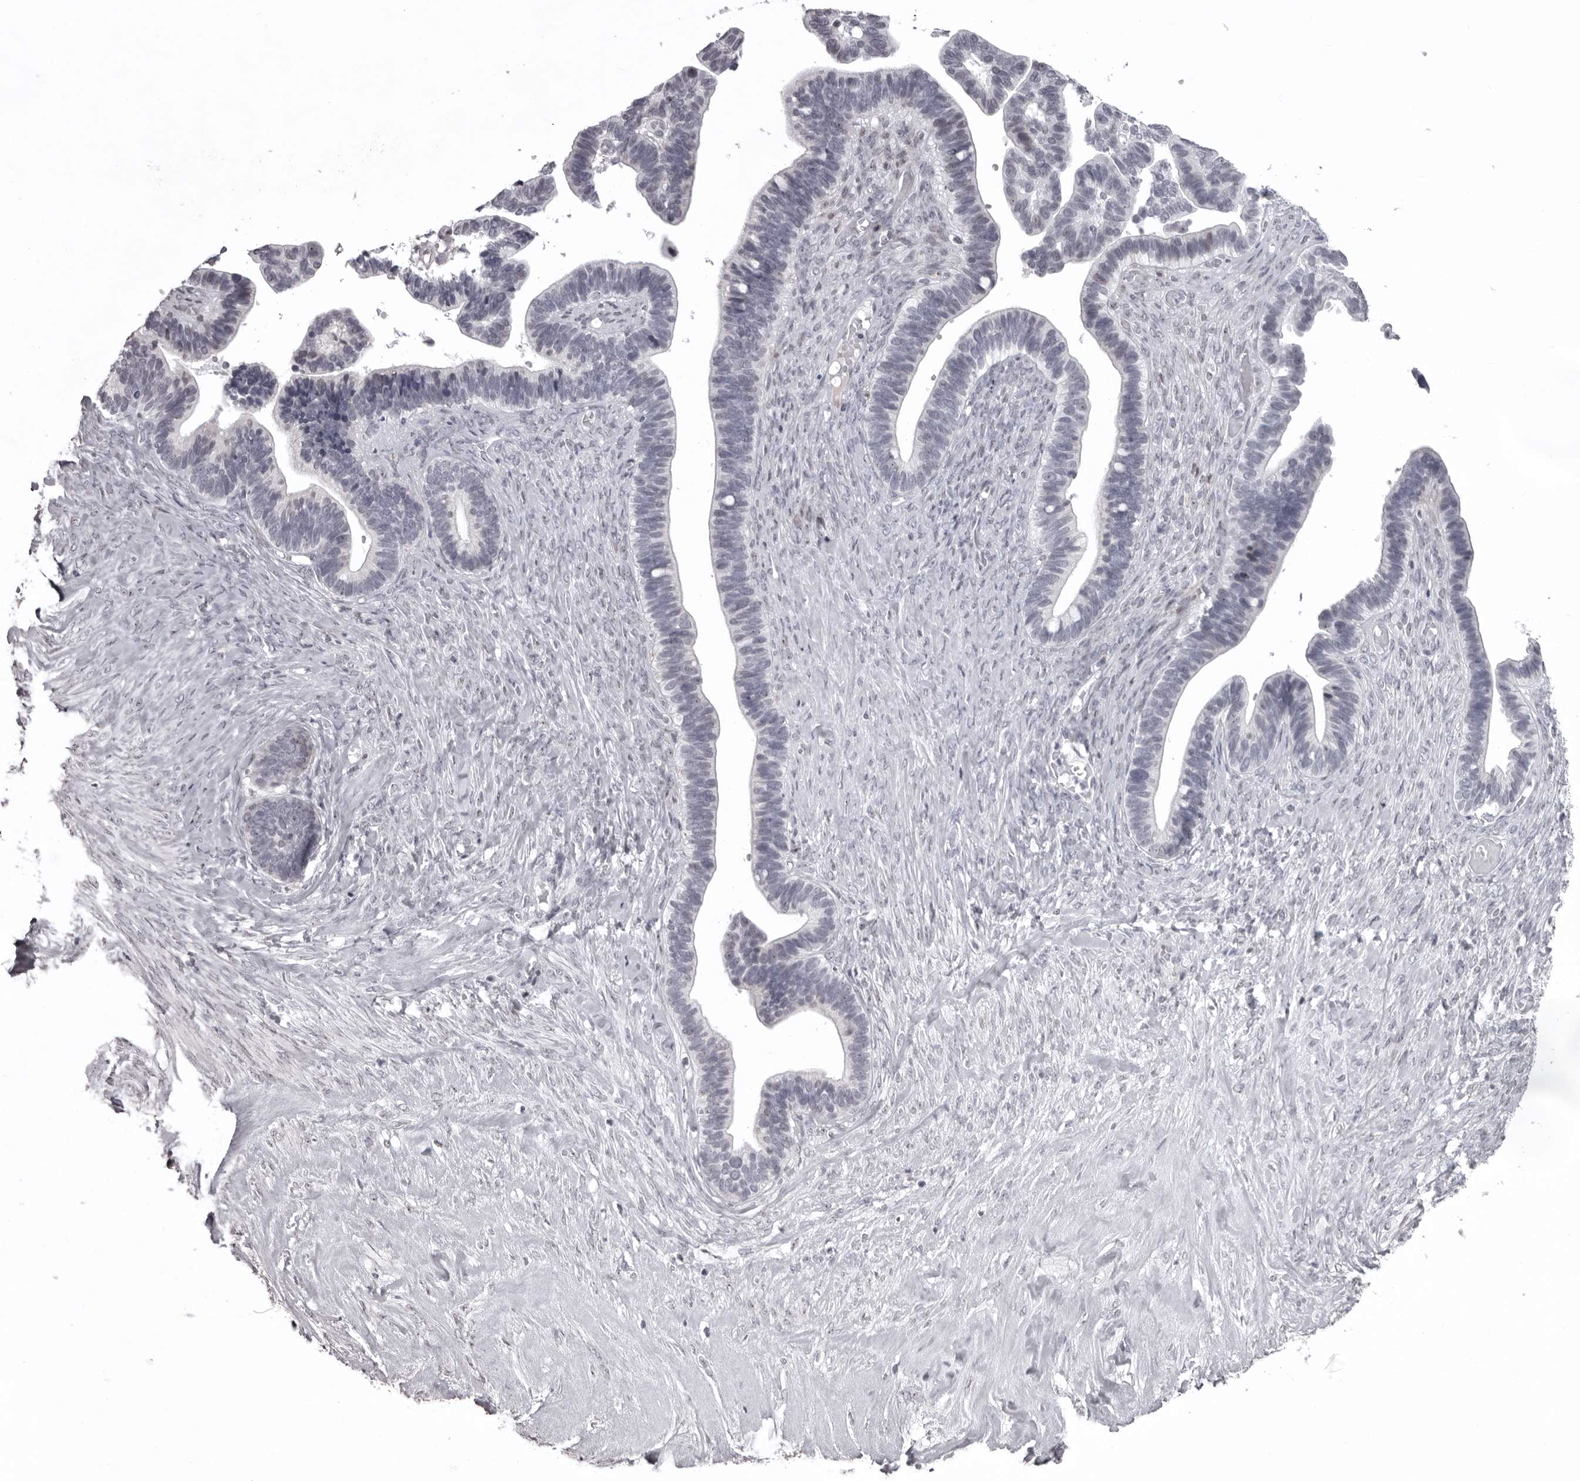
{"staining": {"intensity": "negative", "quantity": "none", "location": "none"}, "tissue": "ovarian cancer", "cell_type": "Tumor cells", "image_type": "cancer", "snomed": [{"axis": "morphology", "description": "Cystadenocarcinoma, serous, NOS"}, {"axis": "topography", "description": "Ovary"}], "caption": "The immunohistochemistry (IHC) histopathology image has no significant expression in tumor cells of ovarian cancer (serous cystadenocarcinoma) tissue.", "gene": "HELZ", "patient": {"sex": "female", "age": 56}}